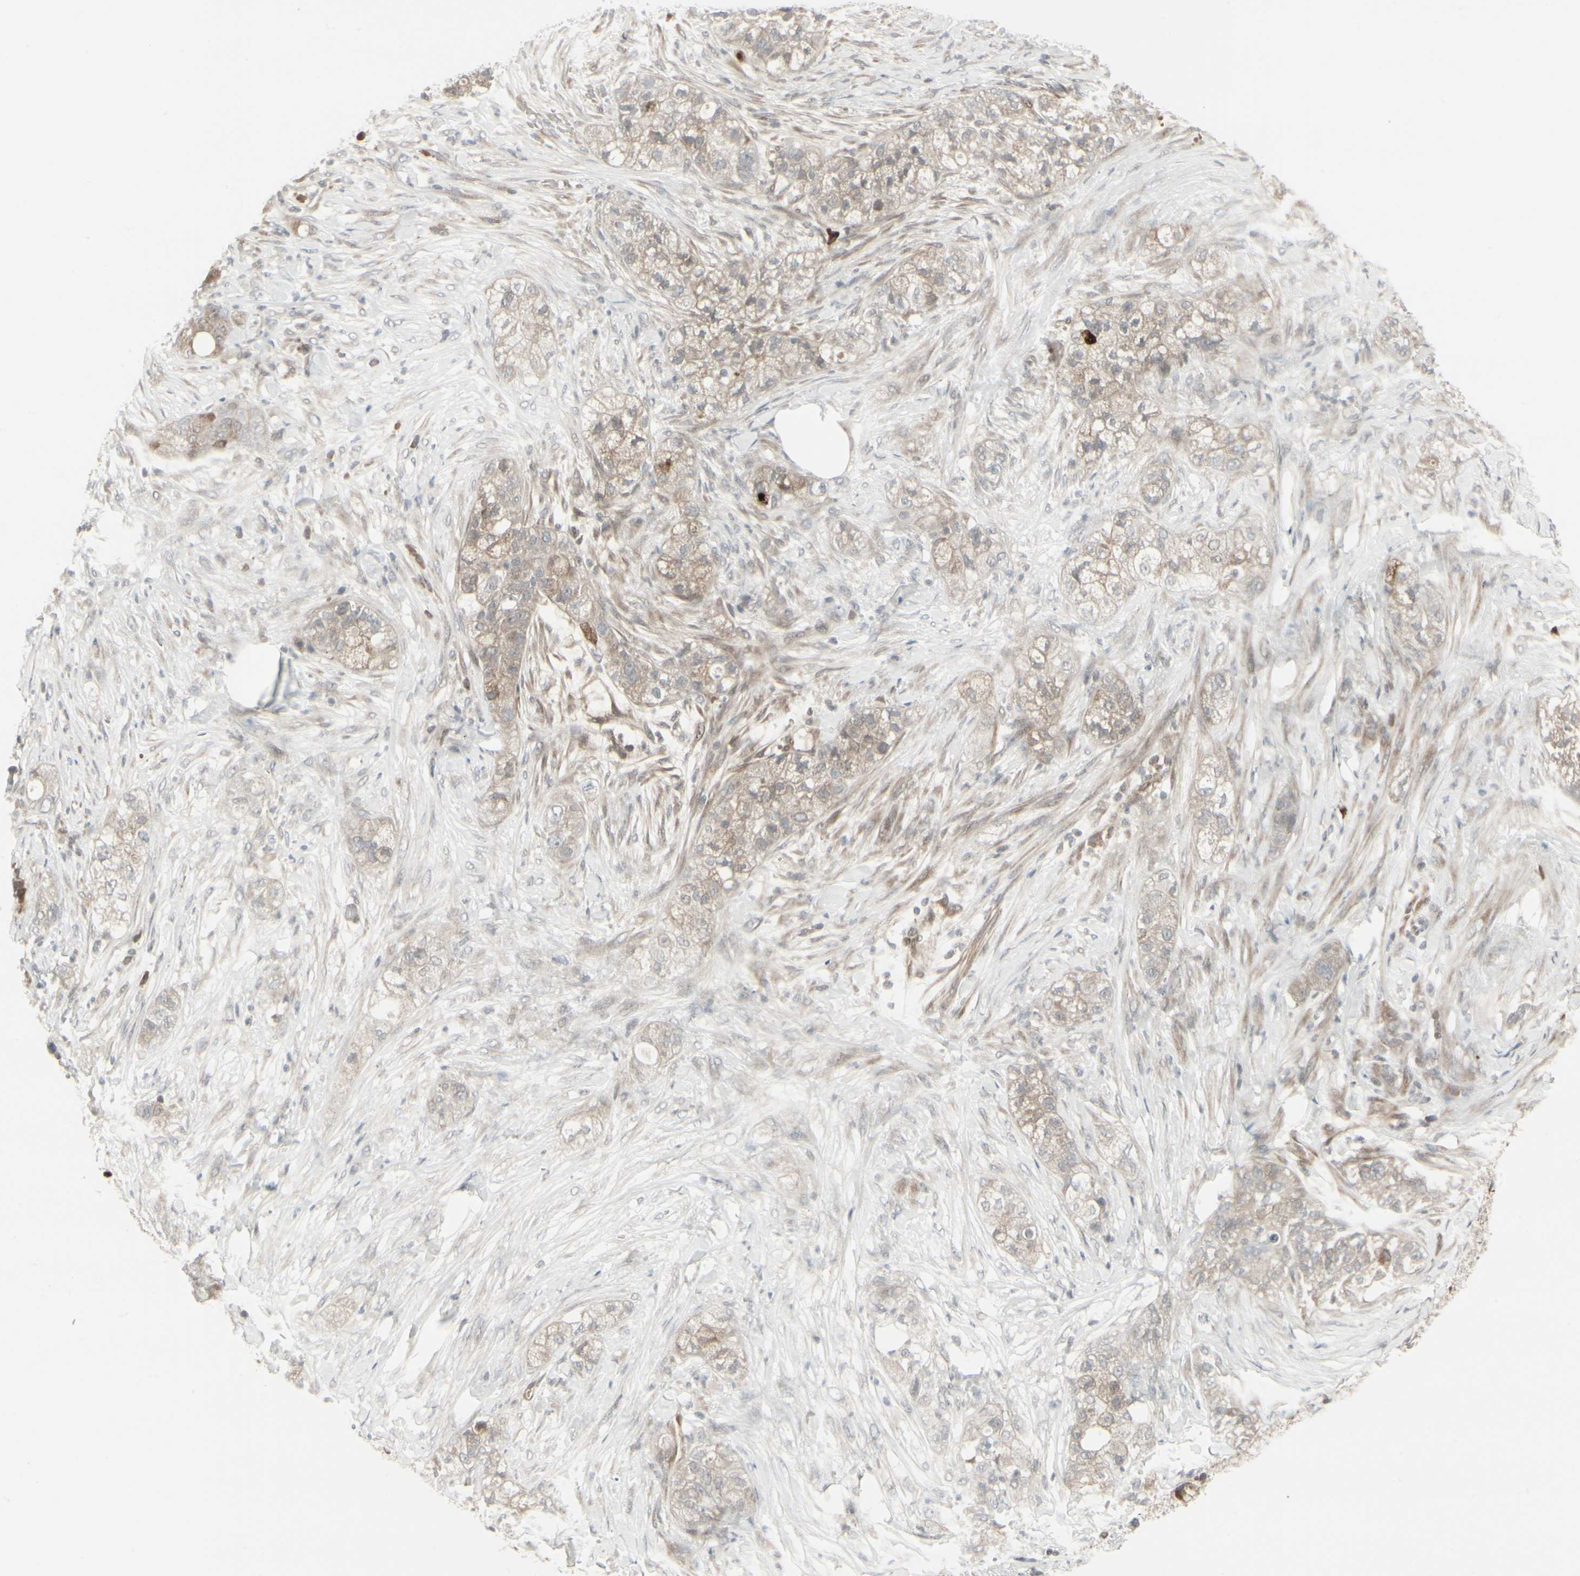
{"staining": {"intensity": "weak", "quantity": ">75%", "location": "cytoplasmic/membranous"}, "tissue": "pancreatic cancer", "cell_type": "Tumor cells", "image_type": "cancer", "snomed": [{"axis": "morphology", "description": "Adenocarcinoma, NOS"}, {"axis": "topography", "description": "Pancreas"}], "caption": "Protein analysis of pancreatic adenocarcinoma tissue shows weak cytoplasmic/membranous staining in approximately >75% of tumor cells.", "gene": "IGFBP6", "patient": {"sex": "female", "age": 78}}